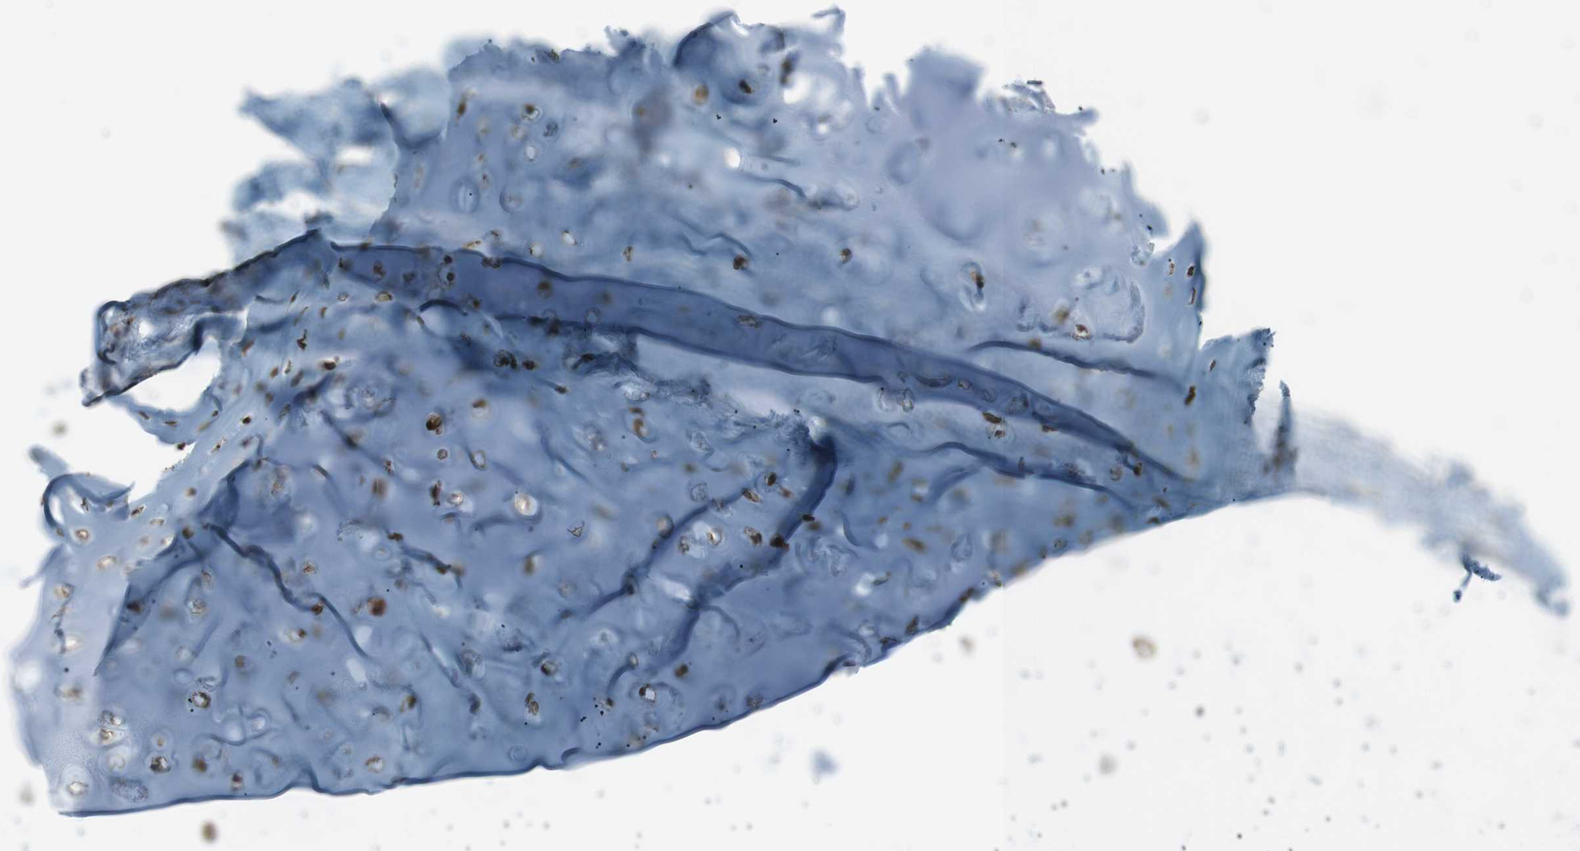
{"staining": {"intensity": "moderate", "quantity": "25%-75%", "location": "cytoplasmic/membranous"}, "tissue": "adipose tissue", "cell_type": "Adipocytes", "image_type": "normal", "snomed": [{"axis": "morphology", "description": "Normal tissue, NOS"}, {"axis": "topography", "description": "Bronchus"}], "caption": "This histopathology image displays unremarkable adipose tissue stained with immunohistochemistry to label a protein in brown. The cytoplasmic/membranous of adipocytes show moderate positivity for the protein. Nuclei are counter-stained blue.", "gene": "LNPK", "patient": {"sex": "female", "age": 73}}